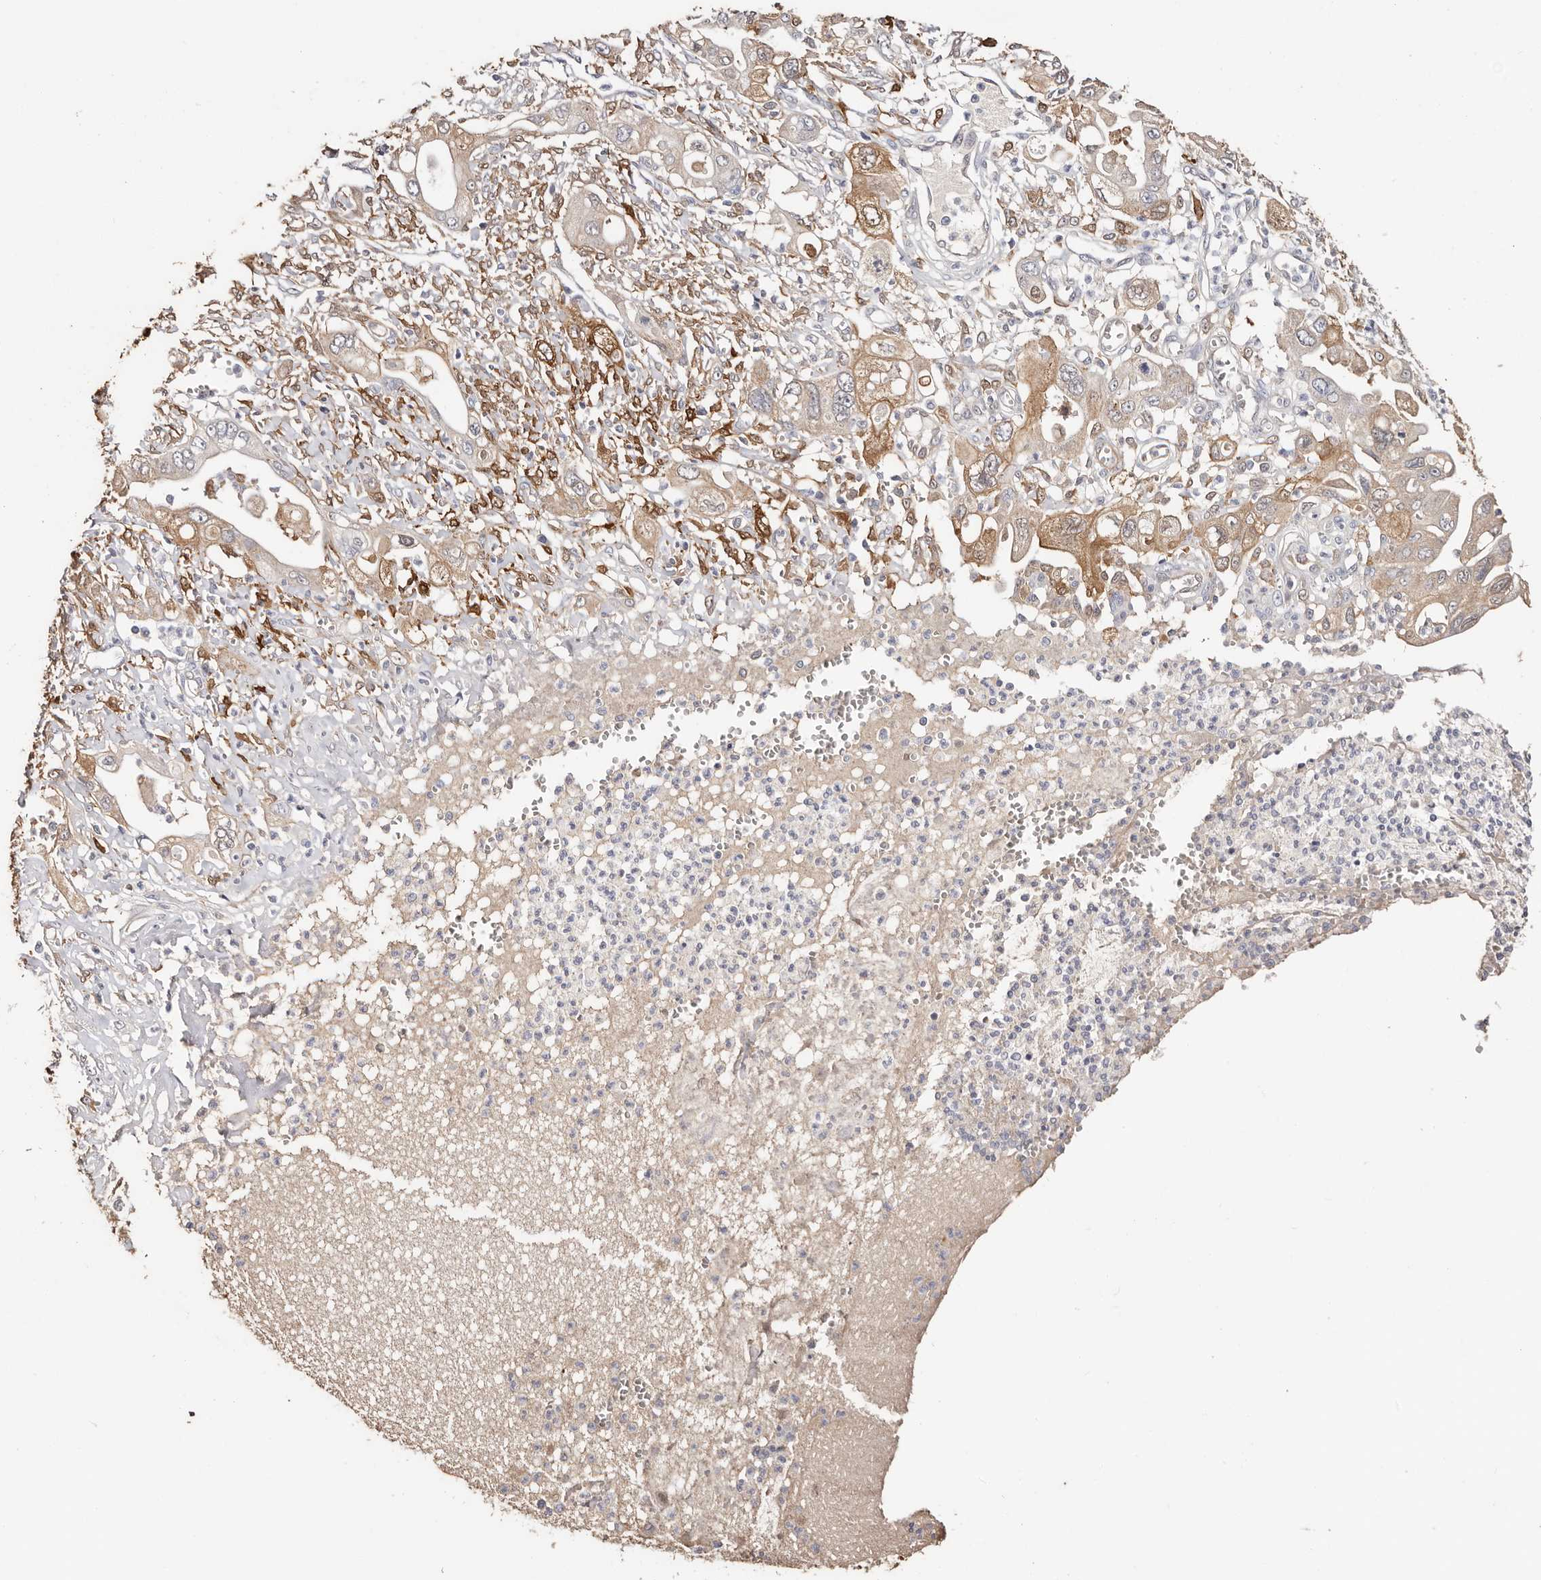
{"staining": {"intensity": "moderate", "quantity": "<25%", "location": "cytoplasmic/membranous"}, "tissue": "pancreatic cancer", "cell_type": "Tumor cells", "image_type": "cancer", "snomed": [{"axis": "morphology", "description": "Adenocarcinoma, NOS"}, {"axis": "topography", "description": "Pancreas"}], "caption": "Pancreatic cancer stained for a protein (brown) reveals moderate cytoplasmic/membranous positive positivity in about <25% of tumor cells.", "gene": "TGM2", "patient": {"sex": "male", "age": 68}}